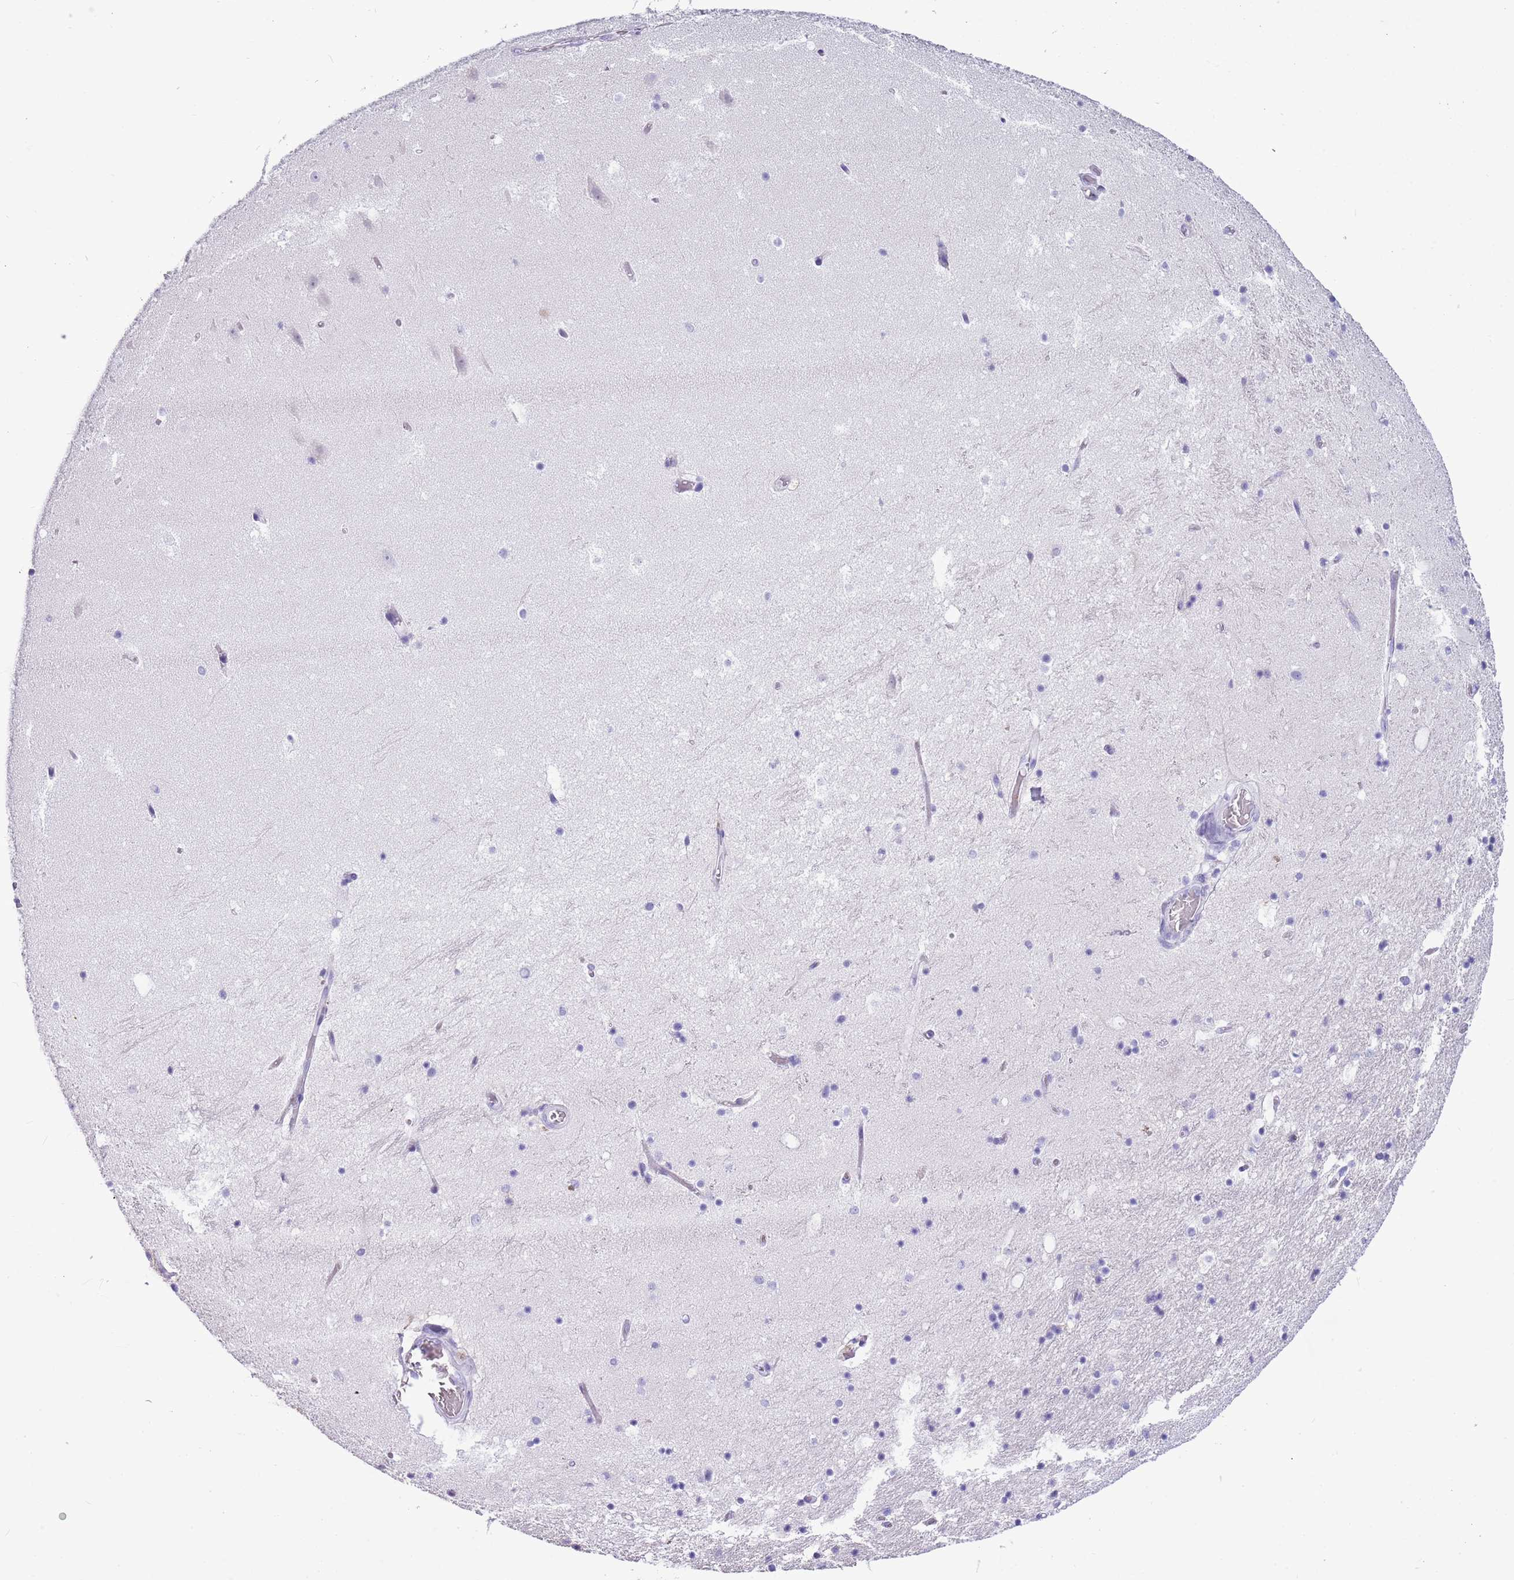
{"staining": {"intensity": "negative", "quantity": "none", "location": "none"}, "tissue": "hippocampus", "cell_type": "Glial cells", "image_type": "normal", "snomed": [{"axis": "morphology", "description": "Normal tissue, NOS"}, {"axis": "topography", "description": "Hippocampus"}], "caption": "Immunohistochemistry (IHC) histopathology image of normal human hippocampus stained for a protein (brown), which demonstrates no staining in glial cells.", "gene": "IGKV3", "patient": {"sex": "female", "age": 52}}